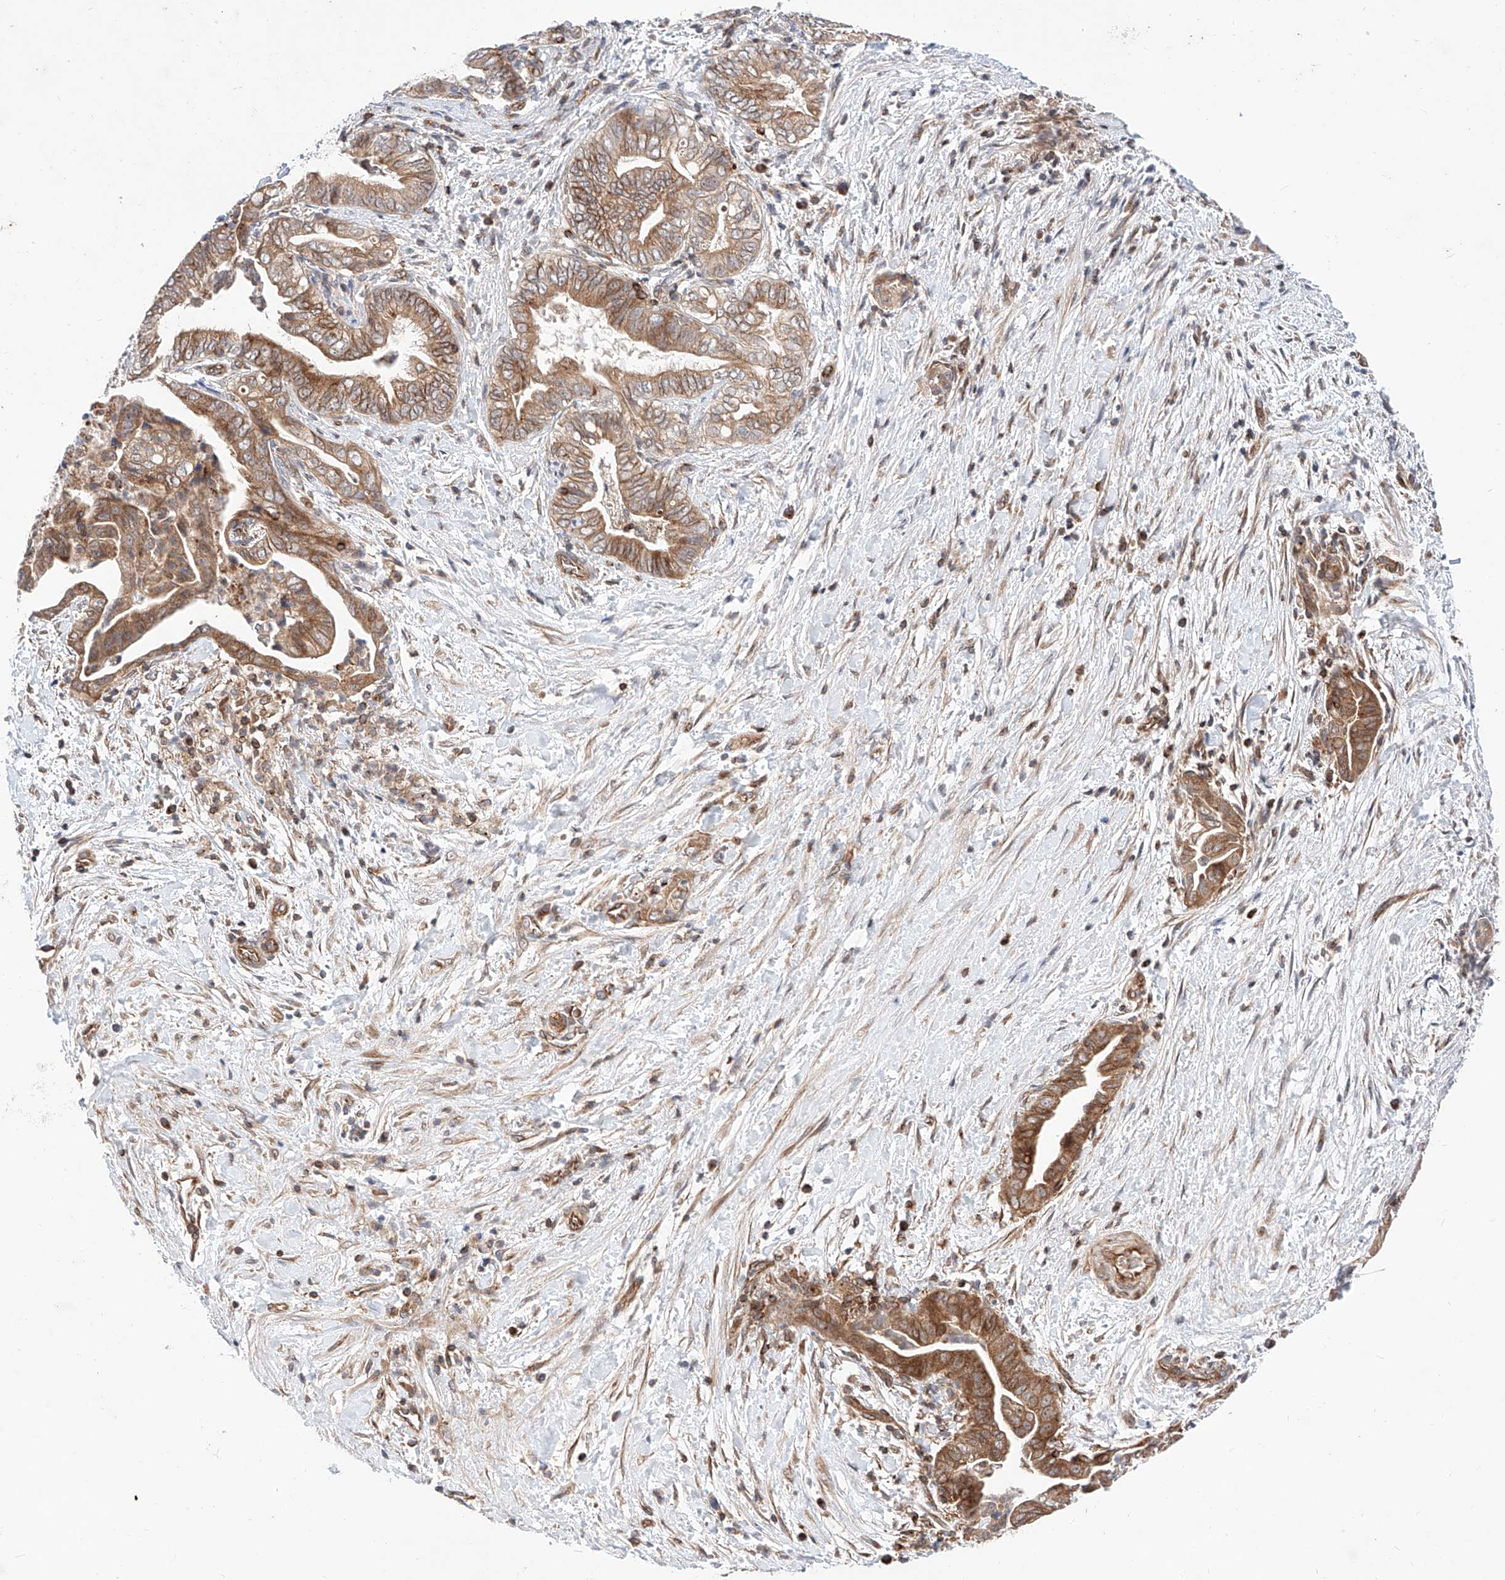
{"staining": {"intensity": "moderate", "quantity": ">75%", "location": "cytoplasmic/membranous"}, "tissue": "pancreatic cancer", "cell_type": "Tumor cells", "image_type": "cancer", "snomed": [{"axis": "morphology", "description": "Adenocarcinoma, NOS"}, {"axis": "topography", "description": "Pancreas"}], "caption": "A medium amount of moderate cytoplasmic/membranous staining is present in approximately >75% of tumor cells in pancreatic cancer (adenocarcinoma) tissue.", "gene": "NR1D1", "patient": {"sex": "male", "age": 75}}